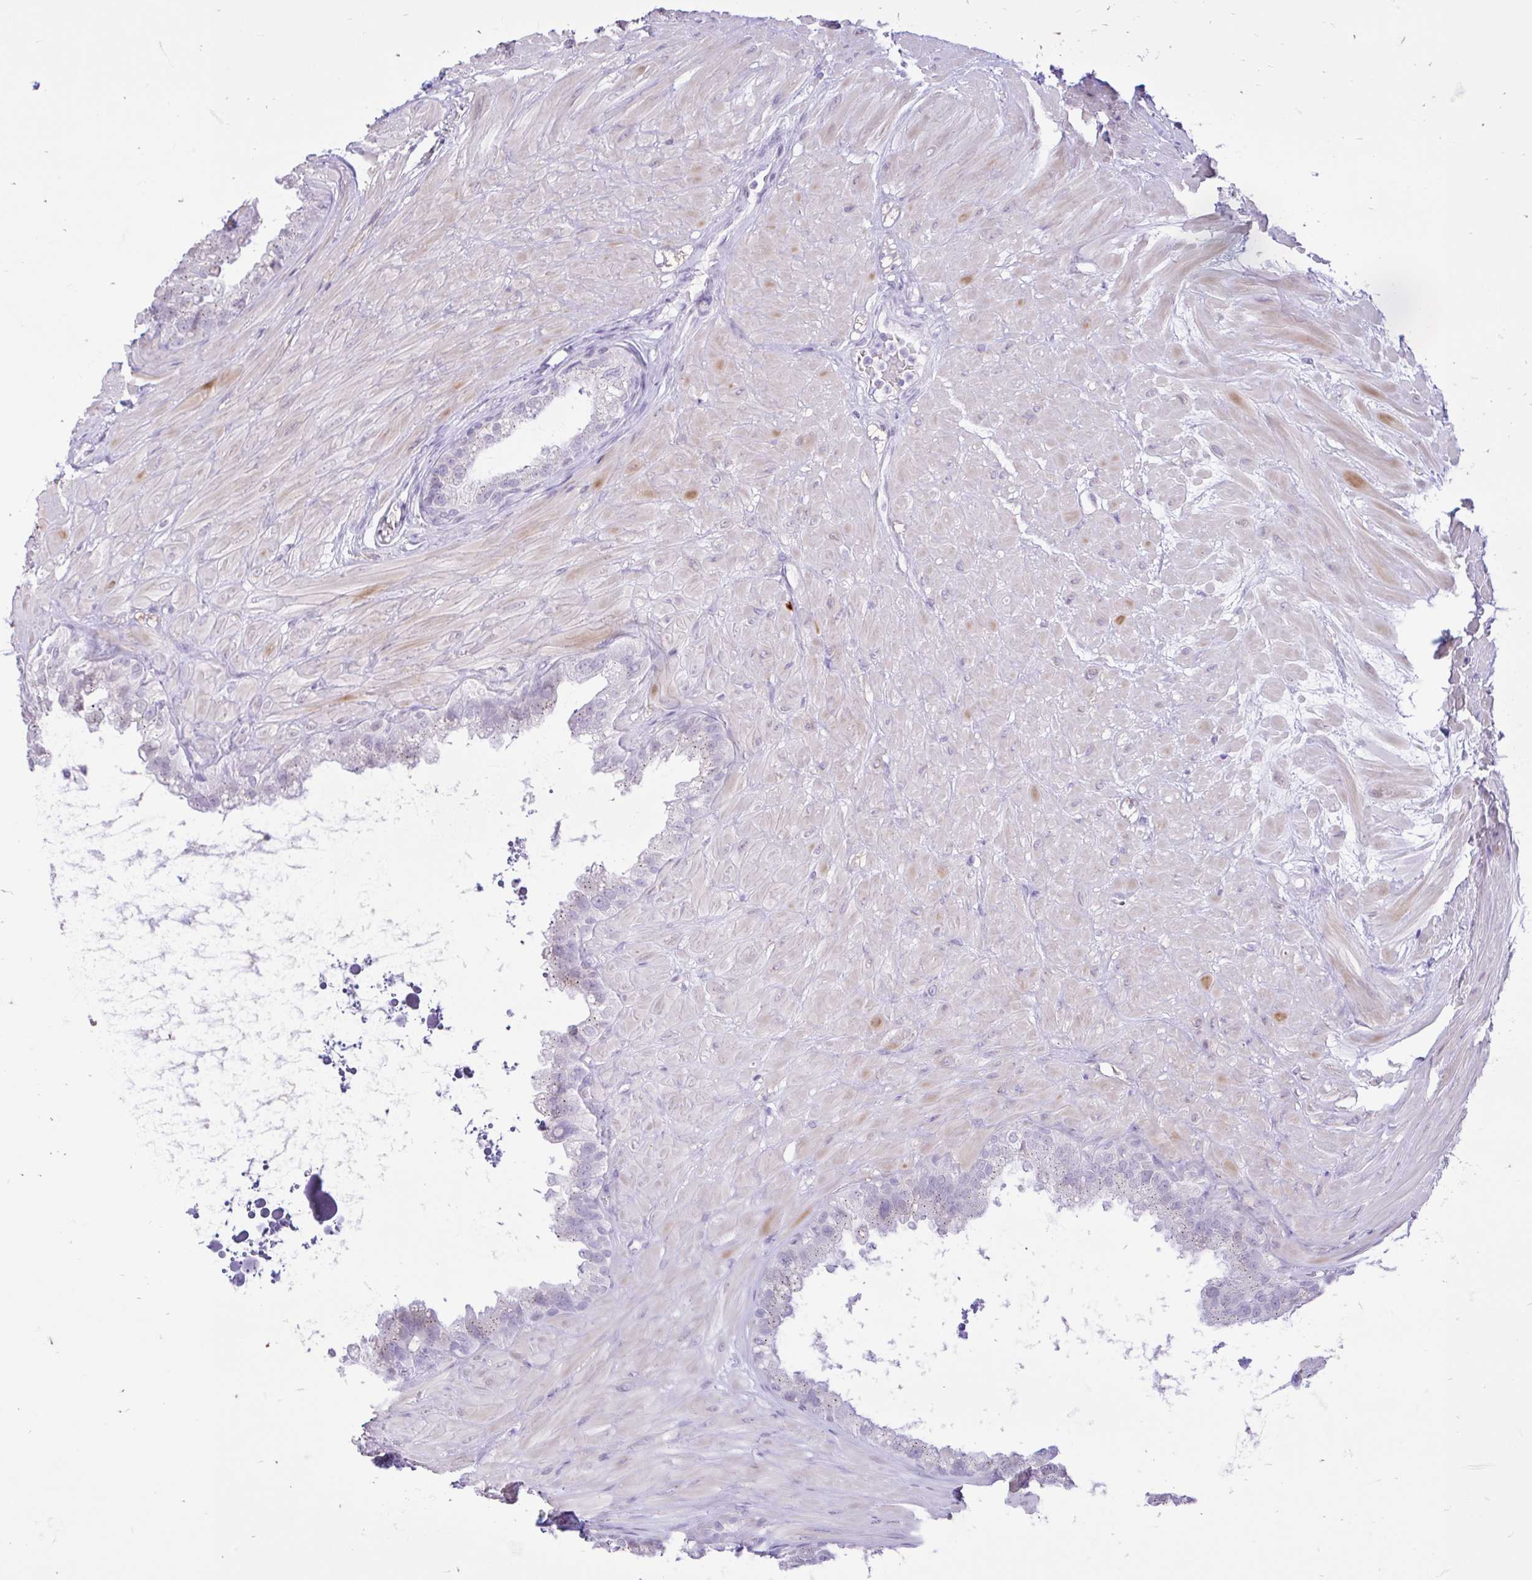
{"staining": {"intensity": "negative", "quantity": "none", "location": "none"}, "tissue": "seminal vesicle", "cell_type": "Glandular cells", "image_type": "normal", "snomed": [{"axis": "morphology", "description": "Normal tissue, NOS"}, {"axis": "topography", "description": "Seminal veicle"}, {"axis": "topography", "description": "Peripheral nerve tissue"}], "caption": "Human seminal vesicle stained for a protein using immunohistochemistry displays no positivity in glandular cells.", "gene": "REEP1", "patient": {"sex": "male", "age": 76}}